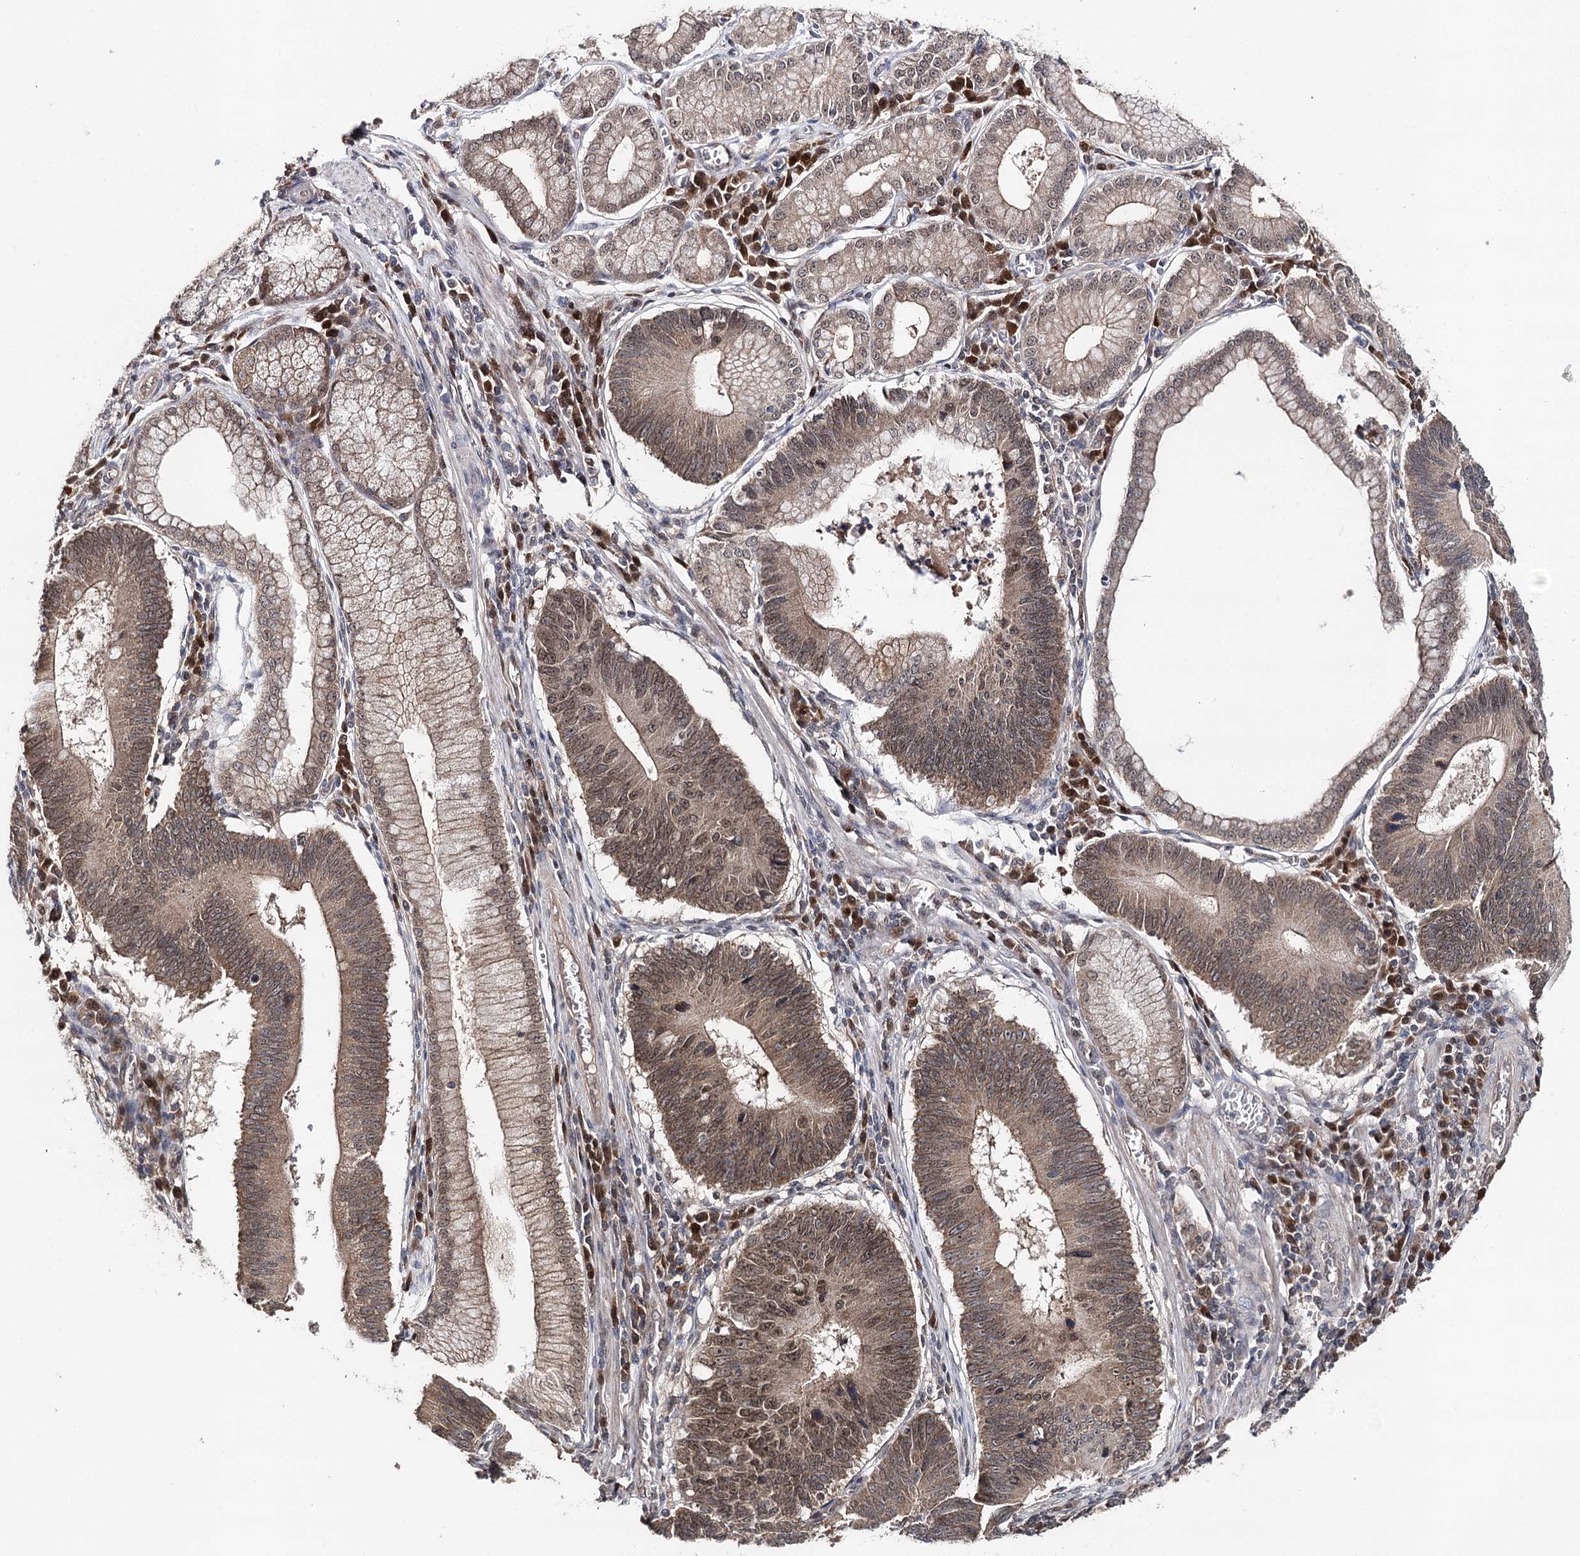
{"staining": {"intensity": "moderate", "quantity": ">75%", "location": "cytoplasmic/membranous,nuclear"}, "tissue": "stomach cancer", "cell_type": "Tumor cells", "image_type": "cancer", "snomed": [{"axis": "morphology", "description": "Adenocarcinoma, NOS"}, {"axis": "topography", "description": "Stomach"}], "caption": "Protein expression analysis of human adenocarcinoma (stomach) reveals moderate cytoplasmic/membranous and nuclear staining in about >75% of tumor cells.", "gene": "NOPCHAP1", "patient": {"sex": "male", "age": 59}}